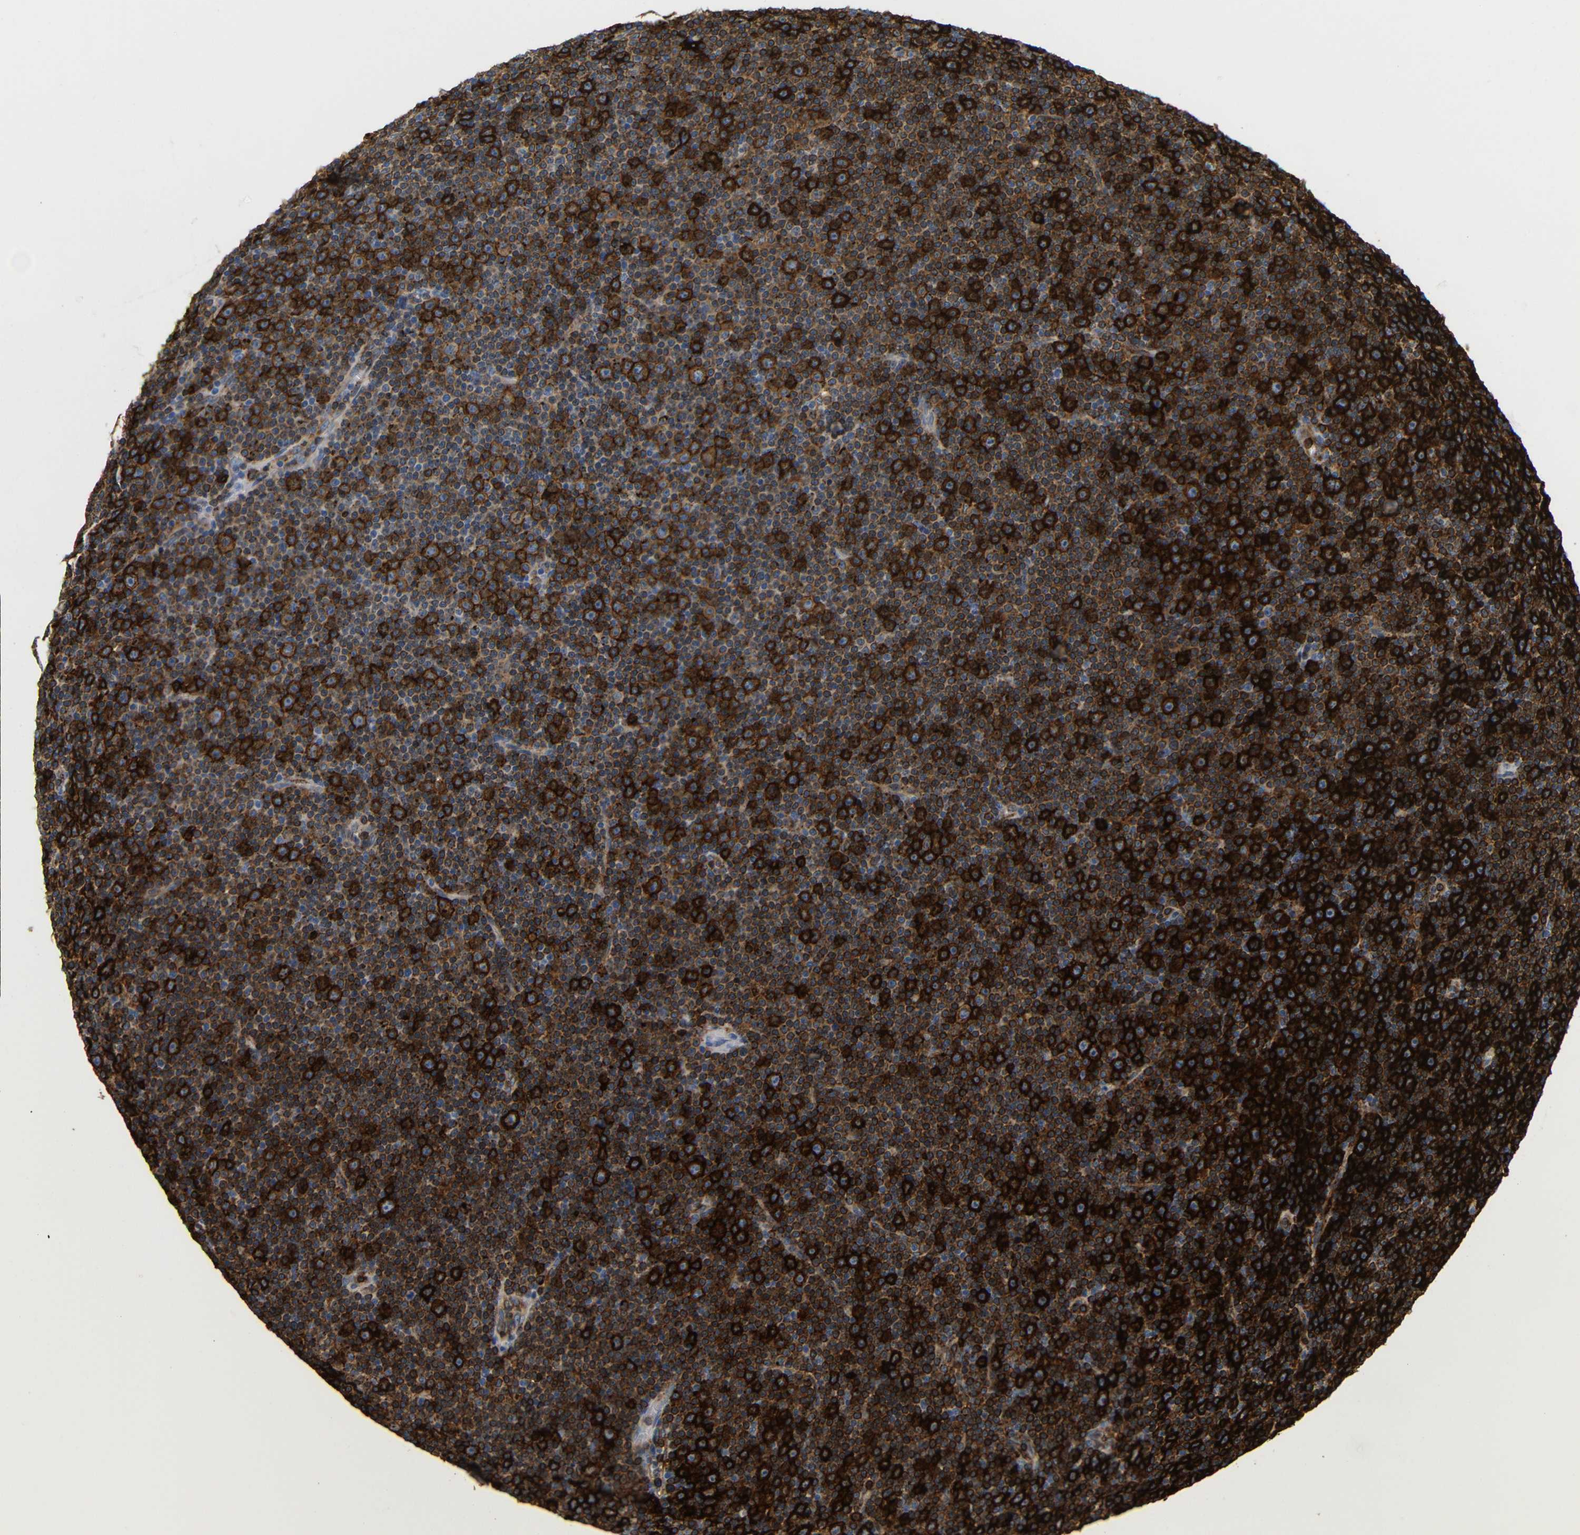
{"staining": {"intensity": "strong", "quantity": ">75%", "location": "cytoplasmic/membranous"}, "tissue": "lymphoma", "cell_type": "Tumor cells", "image_type": "cancer", "snomed": [{"axis": "morphology", "description": "Malignant lymphoma, non-Hodgkin's type, Low grade"}, {"axis": "topography", "description": "Lymph node"}], "caption": "Protein staining shows strong cytoplasmic/membranous staining in approximately >75% of tumor cells in low-grade malignant lymphoma, non-Hodgkin's type.", "gene": "HLA-DQB1", "patient": {"sex": "female", "age": 67}}